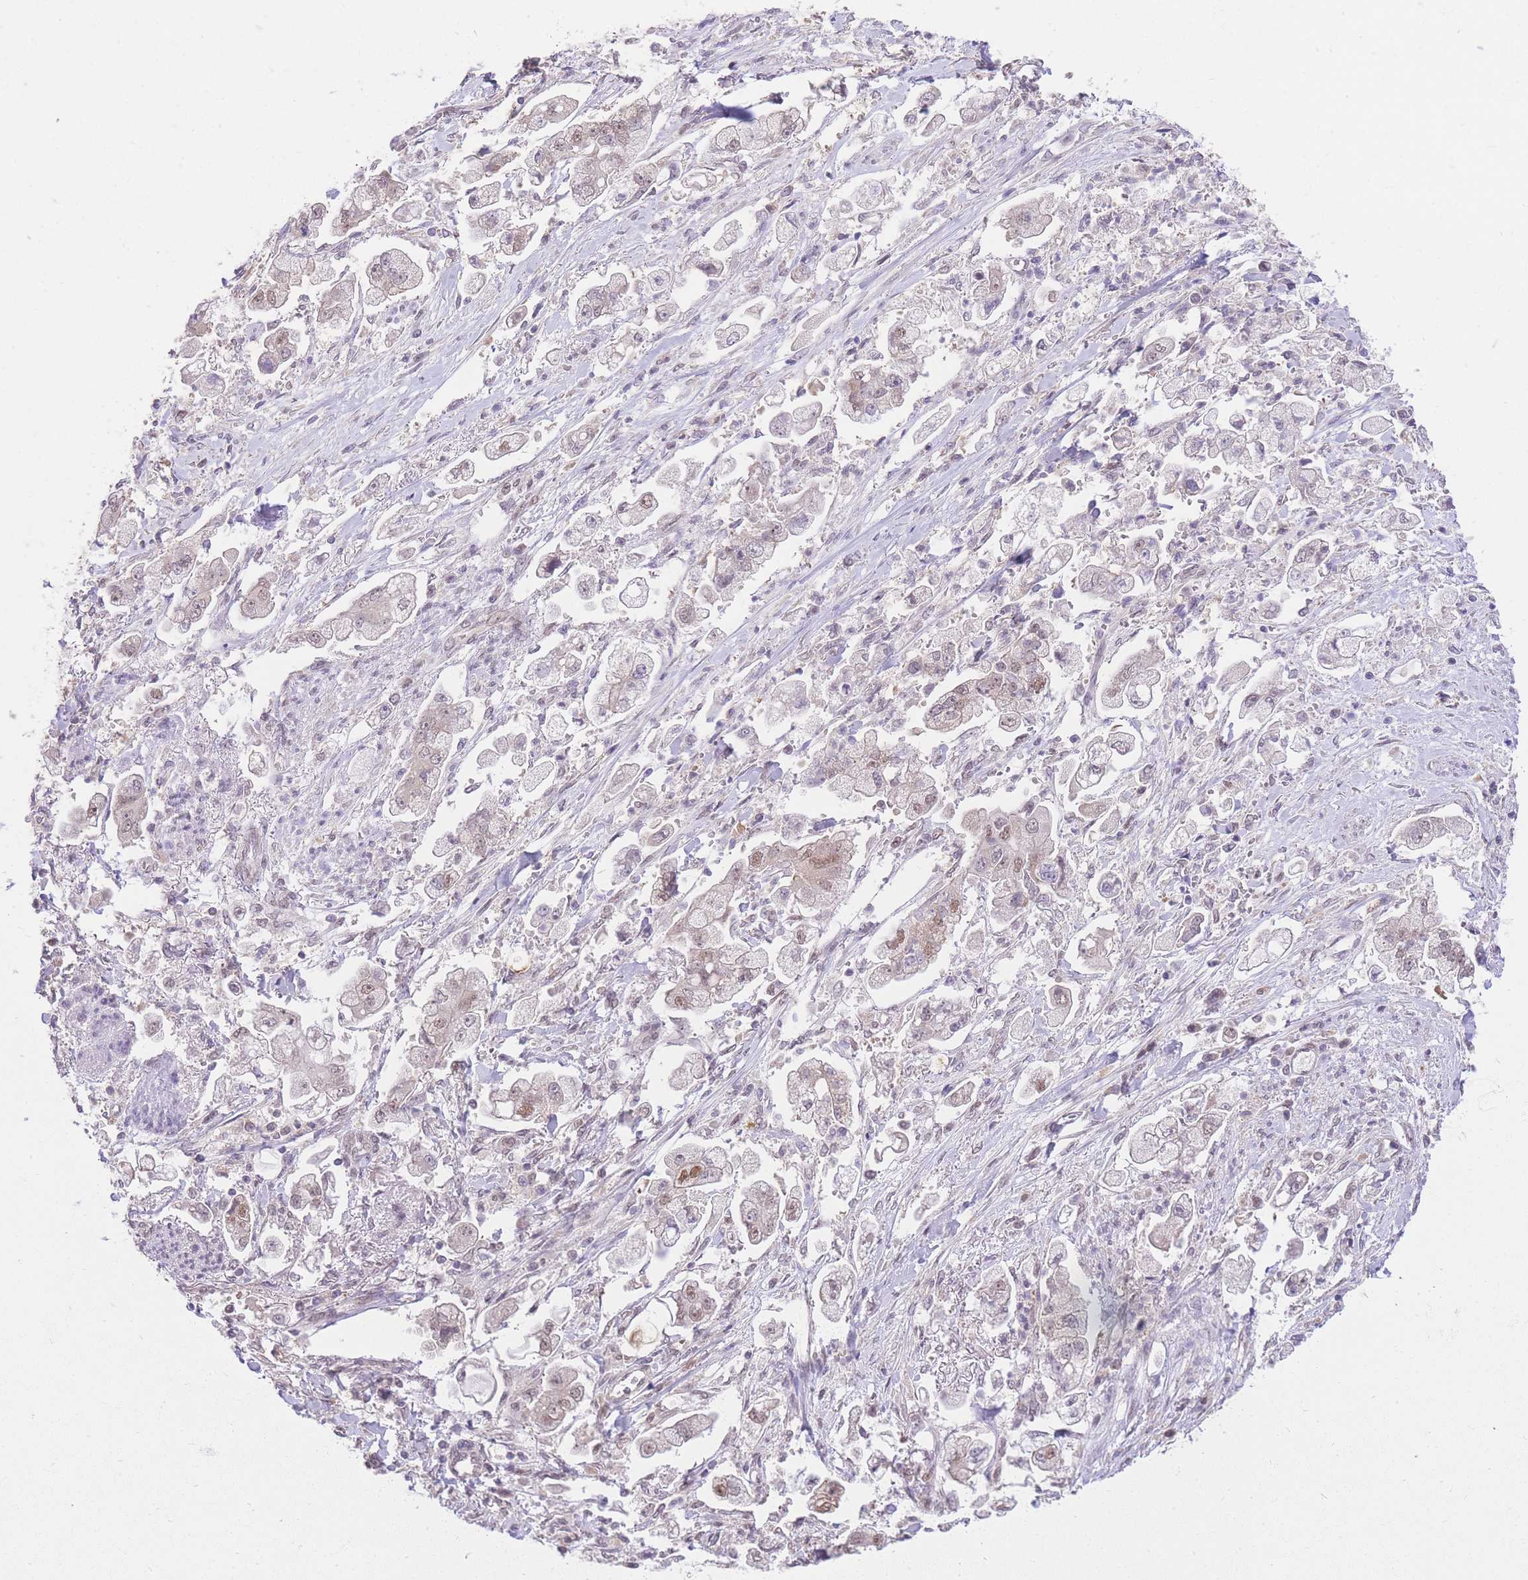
{"staining": {"intensity": "moderate", "quantity": "<25%", "location": "nuclear"}, "tissue": "stomach cancer", "cell_type": "Tumor cells", "image_type": "cancer", "snomed": [{"axis": "morphology", "description": "Adenocarcinoma, NOS"}, {"axis": "topography", "description": "Stomach"}], "caption": "Immunohistochemistry (DAB (3,3'-diaminobenzidine)) staining of human stomach adenocarcinoma exhibits moderate nuclear protein expression in approximately <25% of tumor cells.", "gene": "UBXN7", "patient": {"sex": "male", "age": 62}}